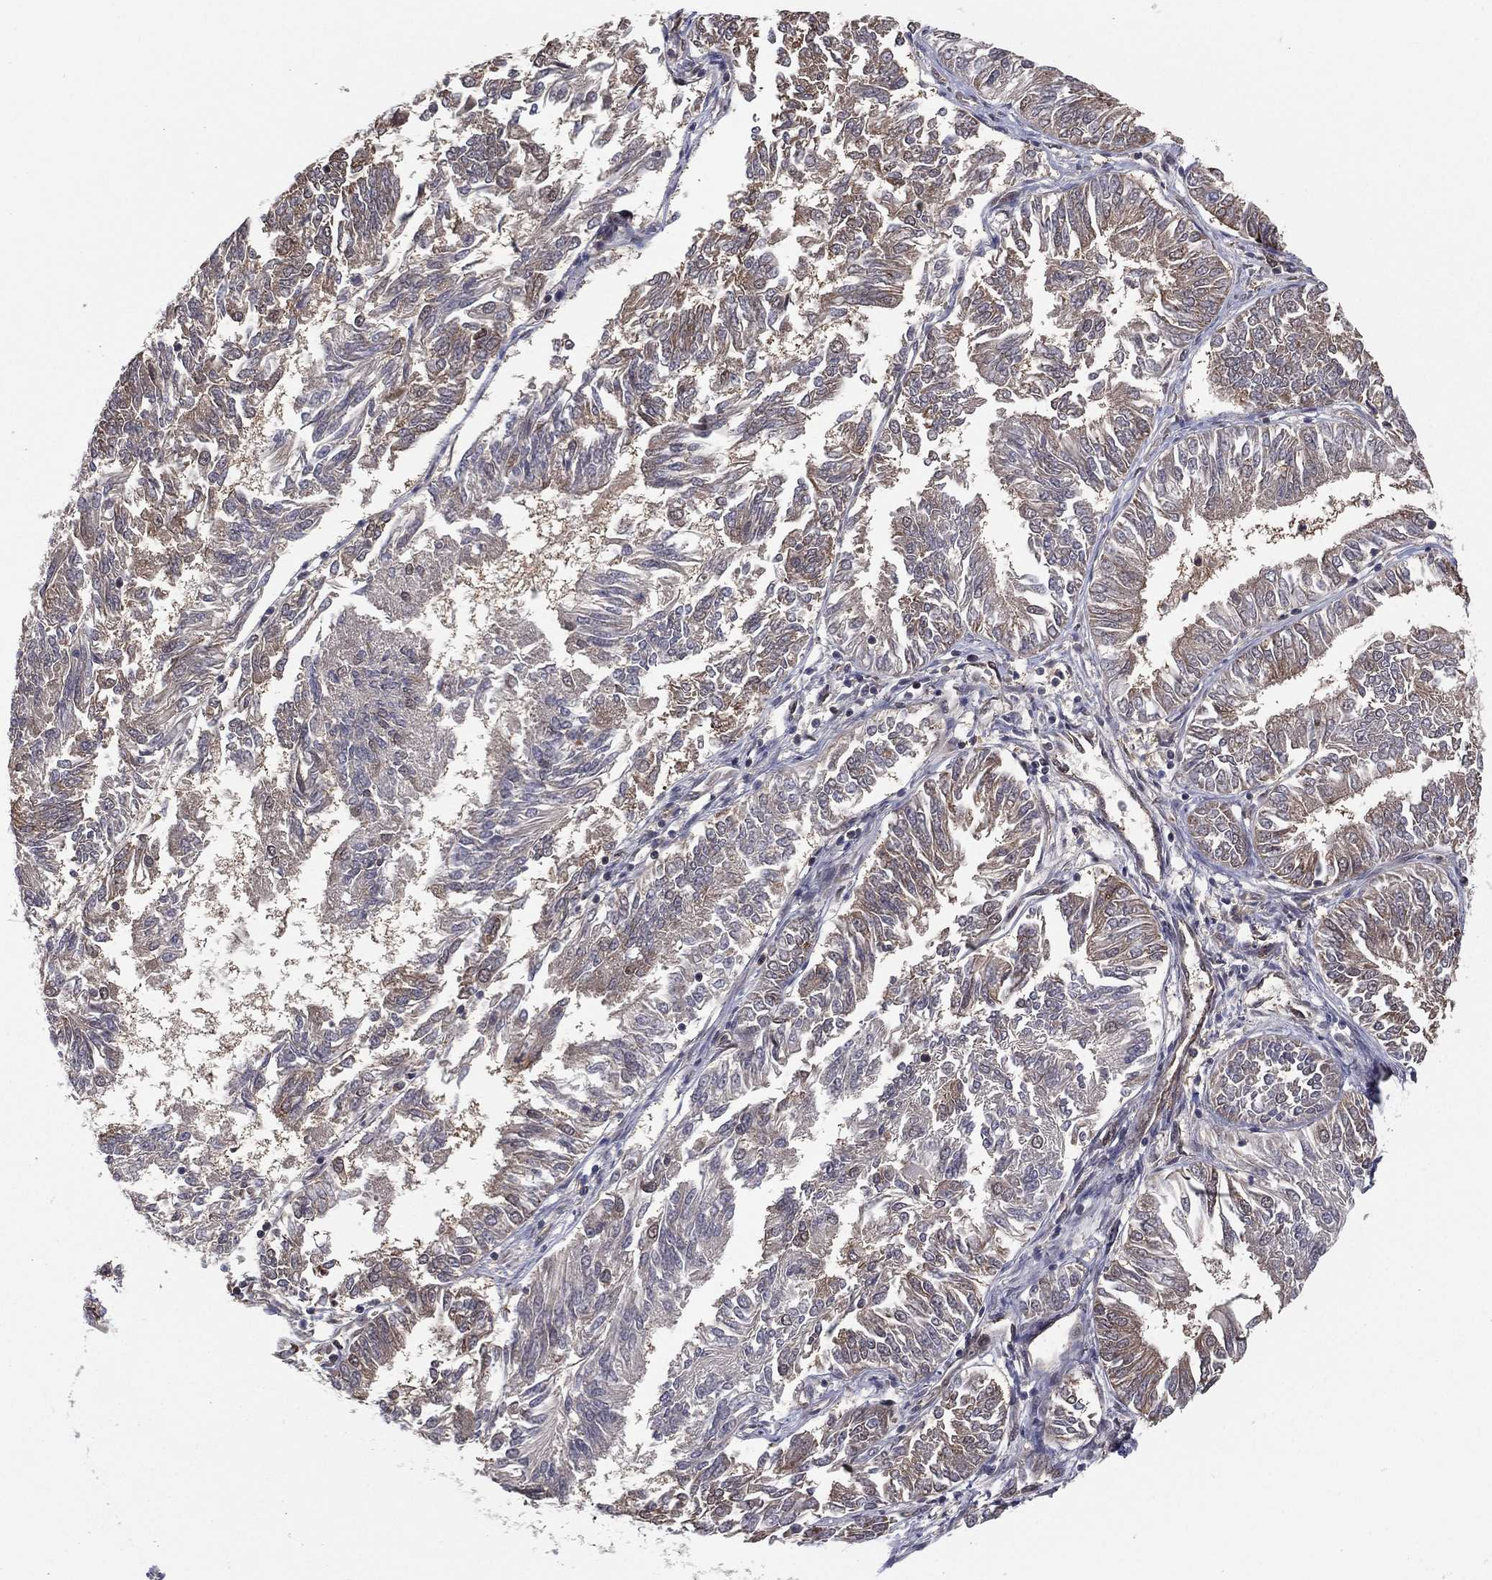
{"staining": {"intensity": "weak", "quantity": "25%-75%", "location": "cytoplasmic/membranous"}, "tissue": "endometrial cancer", "cell_type": "Tumor cells", "image_type": "cancer", "snomed": [{"axis": "morphology", "description": "Adenocarcinoma, NOS"}, {"axis": "topography", "description": "Endometrium"}], "caption": "Endometrial cancer stained for a protein (brown) exhibits weak cytoplasmic/membranous positive staining in about 25%-75% of tumor cells.", "gene": "GPALPP1", "patient": {"sex": "female", "age": 58}}